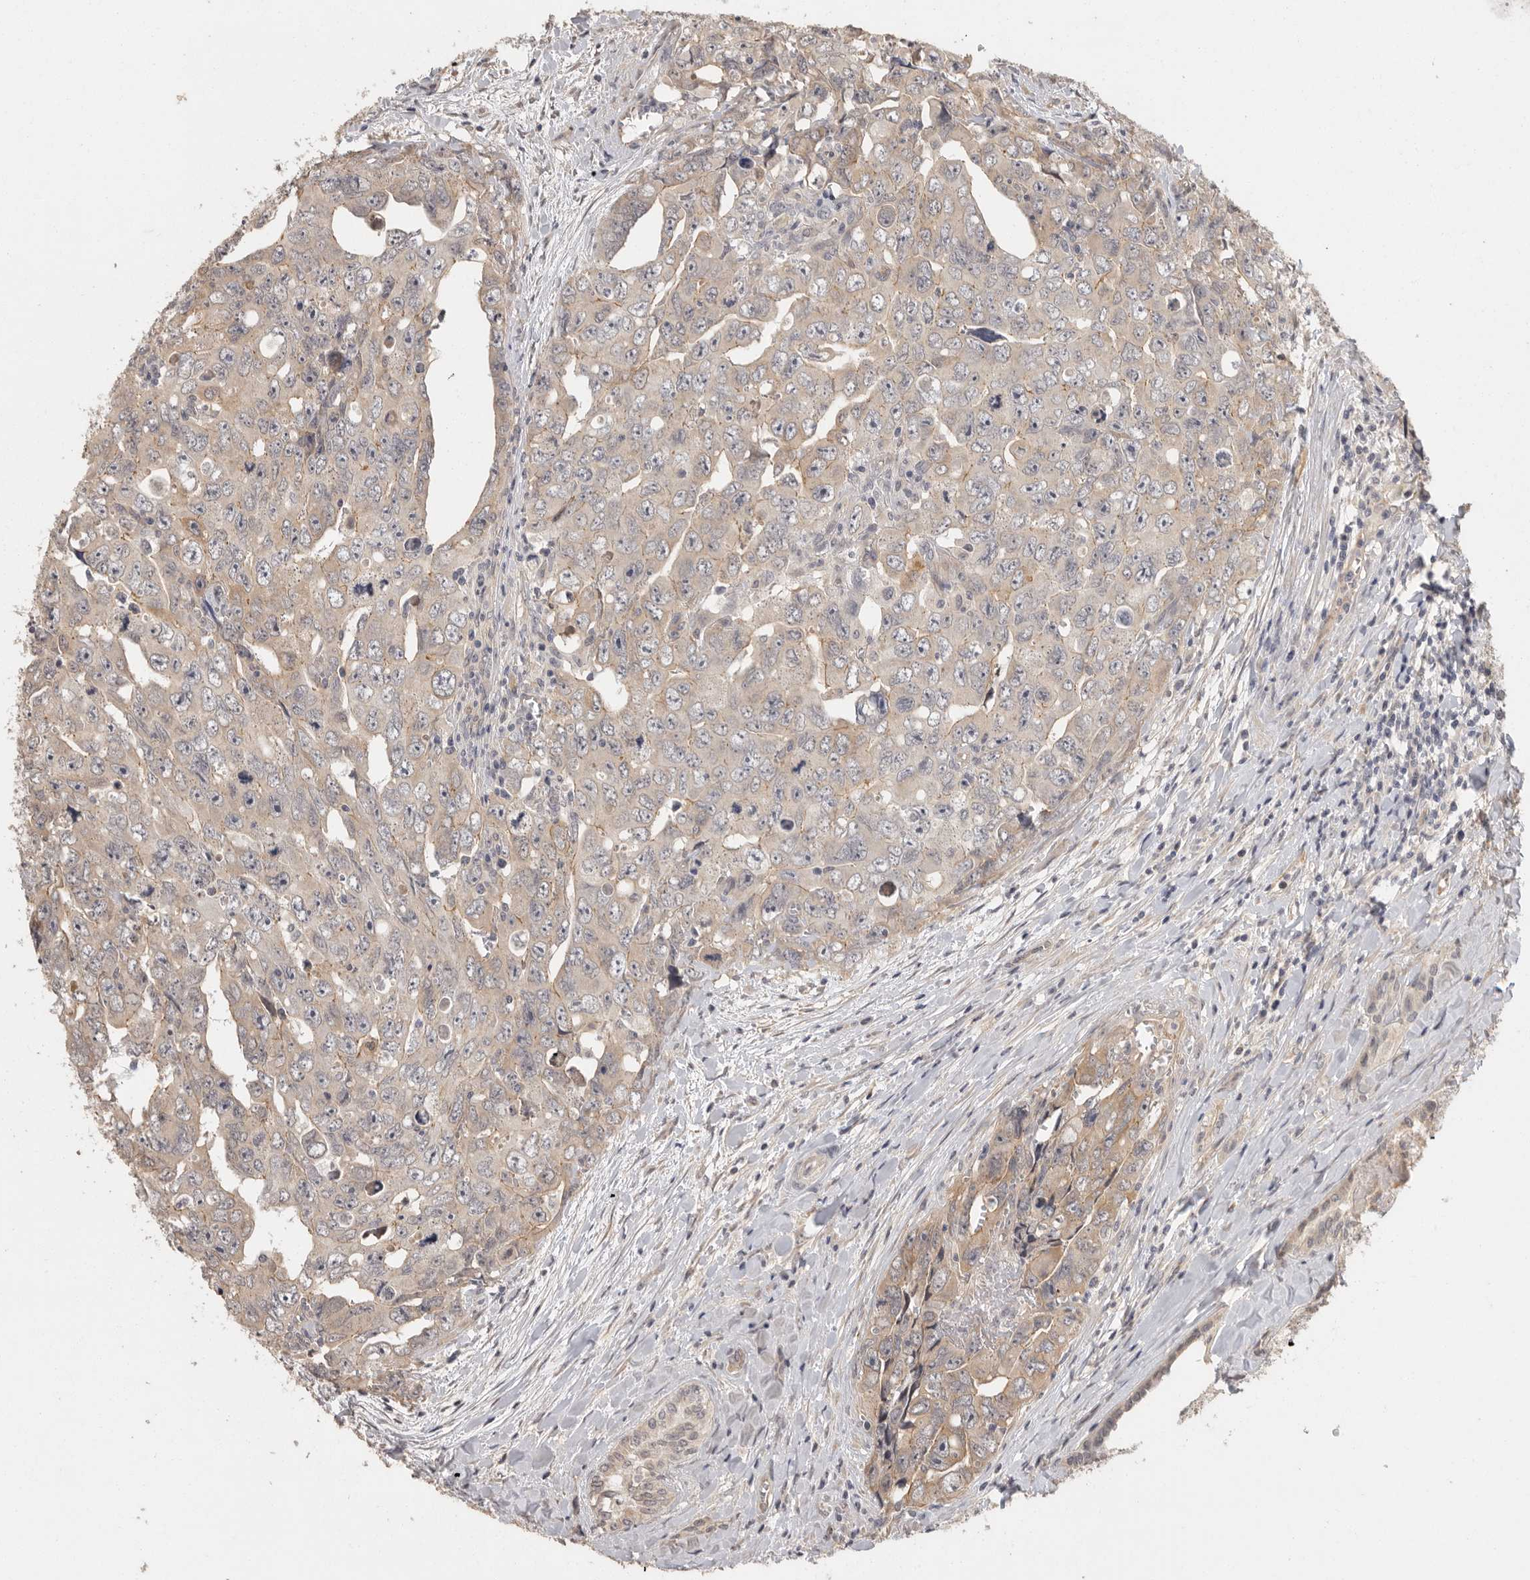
{"staining": {"intensity": "weak", "quantity": "<25%", "location": "cytoplasmic/membranous"}, "tissue": "testis cancer", "cell_type": "Tumor cells", "image_type": "cancer", "snomed": [{"axis": "morphology", "description": "Carcinoma, Embryonal, NOS"}, {"axis": "topography", "description": "Testis"}], "caption": "High power microscopy histopathology image of an immunohistochemistry micrograph of testis embryonal carcinoma, revealing no significant positivity in tumor cells. The staining is performed using DAB brown chromogen with nuclei counter-stained in using hematoxylin.", "gene": "BAIAP2", "patient": {"sex": "male", "age": 28}}